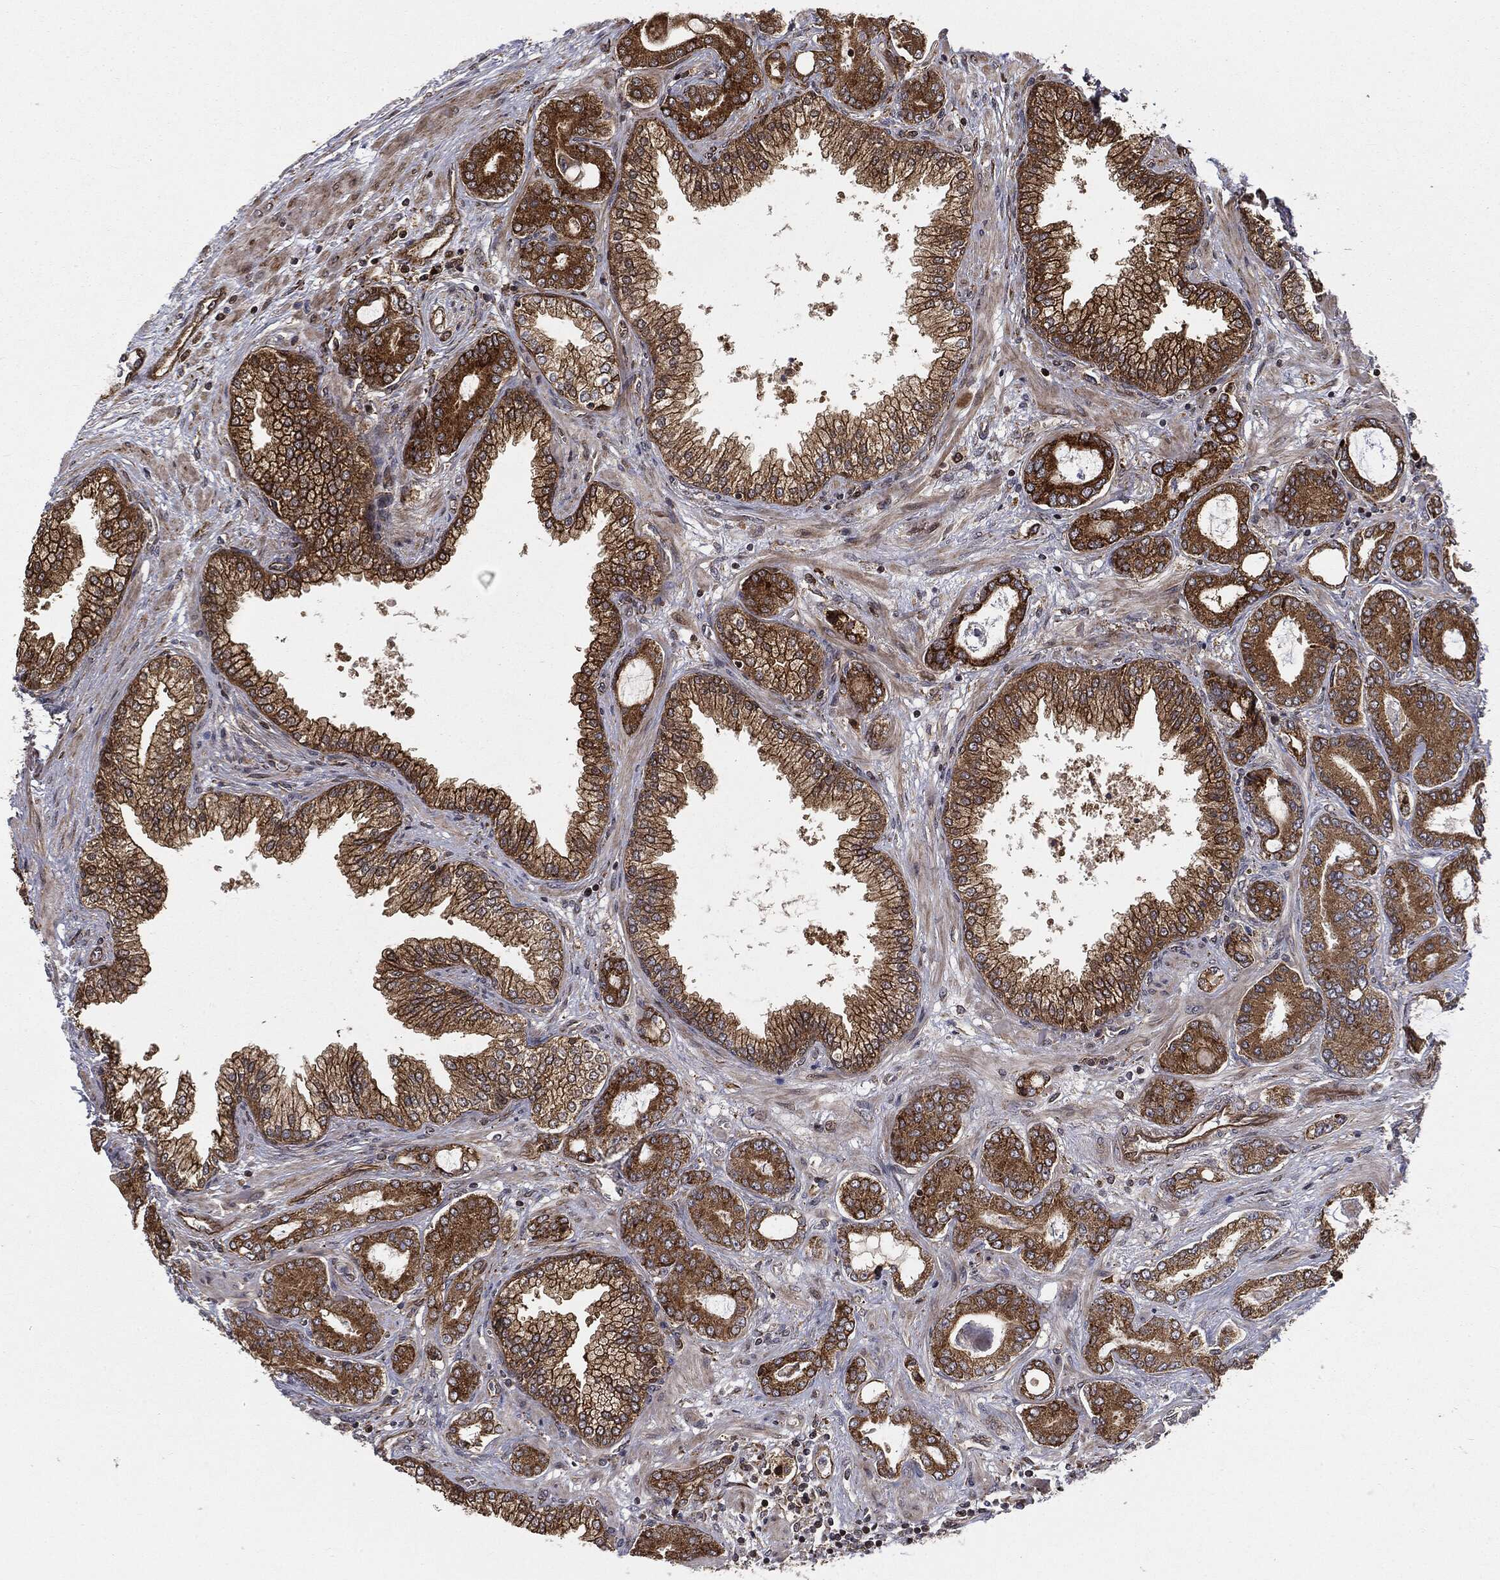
{"staining": {"intensity": "strong", "quantity": ">75%", "location": "cytoplasmic/membranous"}, "tissue": "prostate cancer", "cell_type": "Tumor cells", "image_type": "cancer", "snomed": [{"axis": "morphology", "description": "Adenocarcinoma, Low grade"}, {"axis": "topography", "description": "Prostate"}], "caption": "IHC staining of prostate cancer (low-grade adenocarcinoma), which exhibits high levels of strong cytoplasmic/membranous expression in approximately >75% of tumor cells indicating strong cytoplasmic/membranous protein staining. The staining was performed using DAB (brown) for protein detection and nuclei were counterstained in hematoxylin (blue).", "gene": "CYLD", "patient": {"sex": "male", "age": 68}}